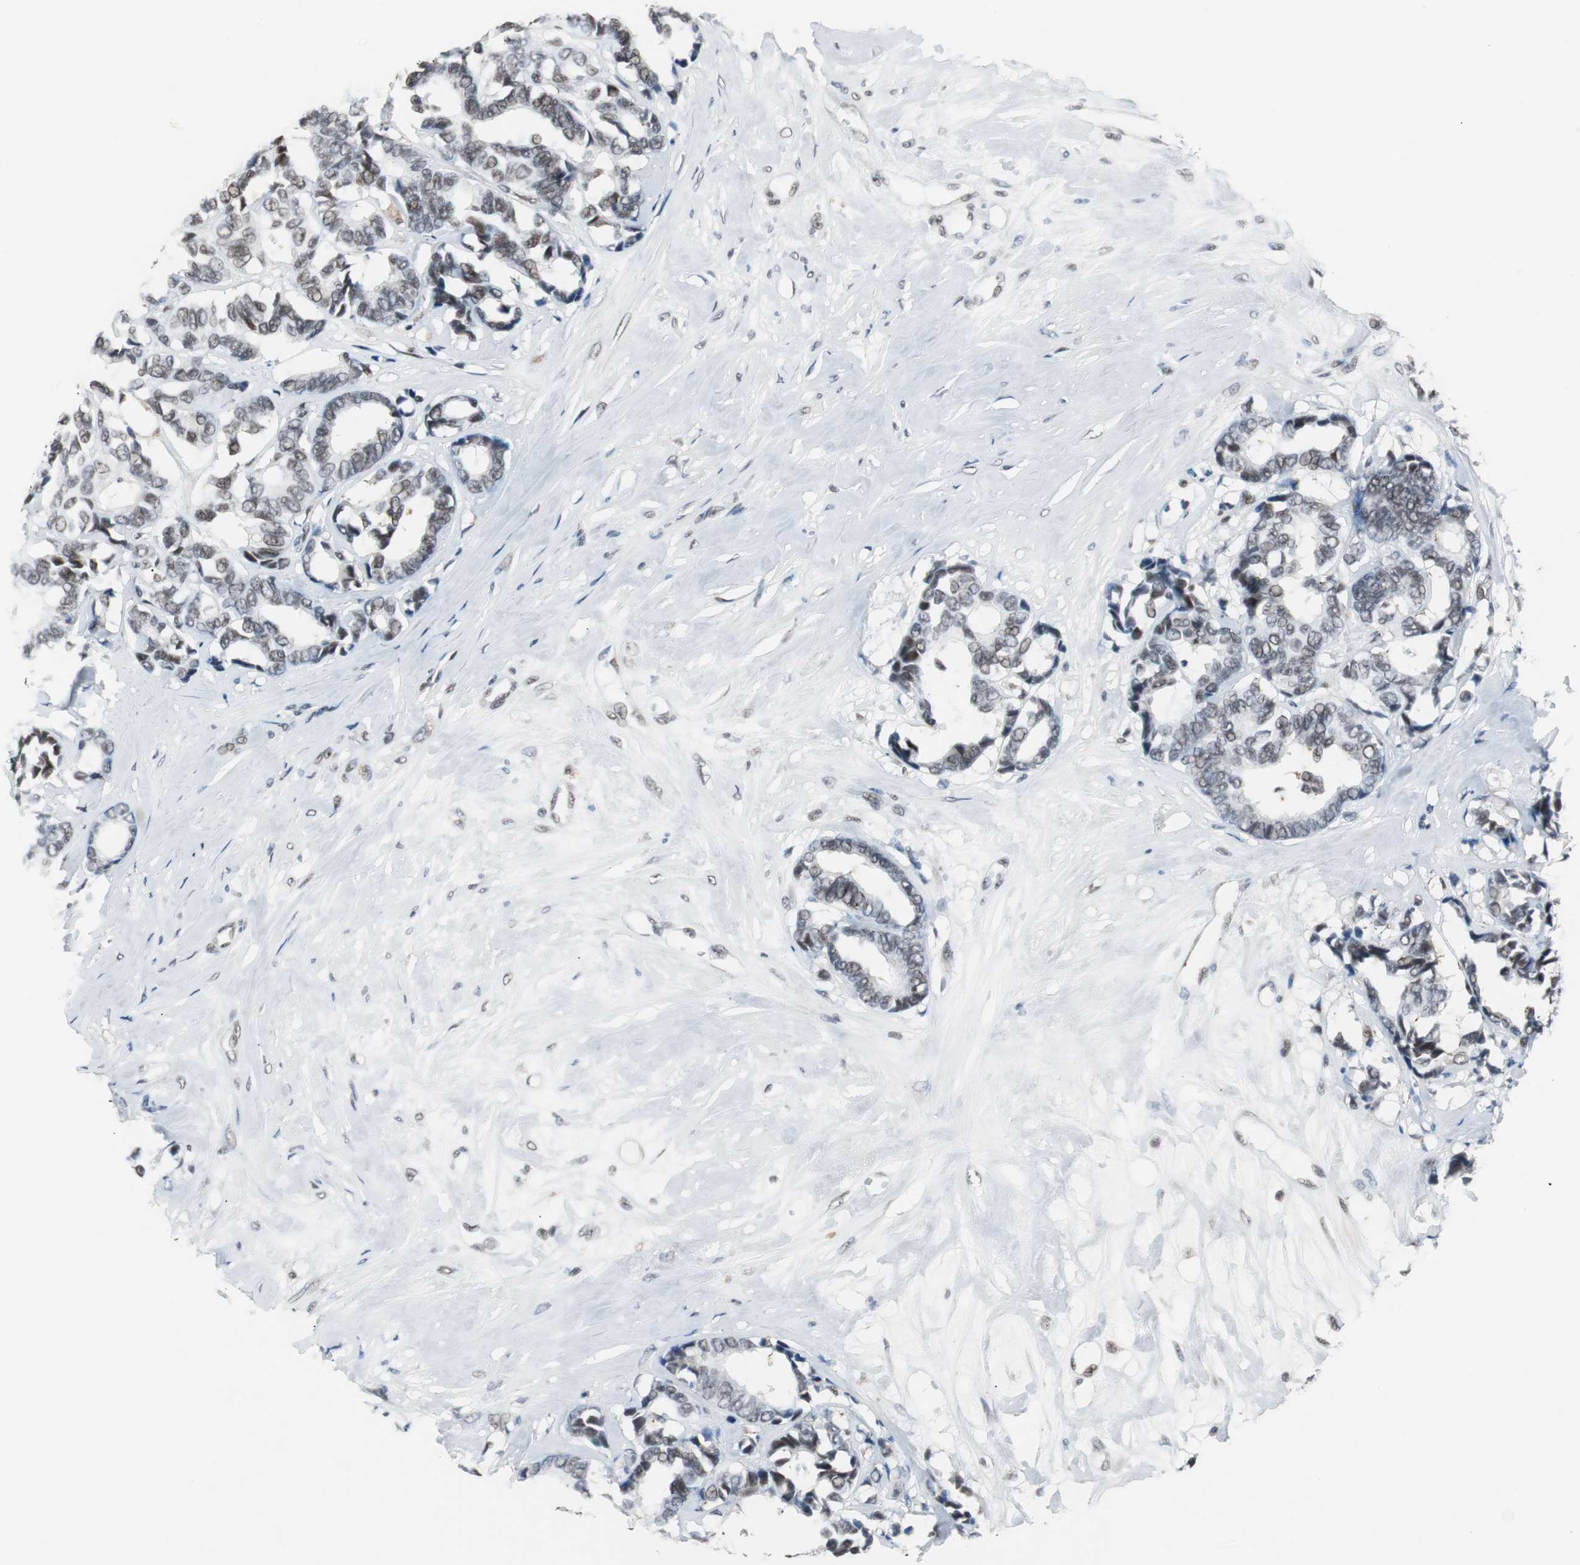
{"staining": {"intensity": "moderate", "quantity": "25%-75%", "location": "nuclear"}, "tissue": "breast cancer", "cell_type": "Tumor cells", "image_type": "cancer", "snomed": [{"axis": "morphology", "description": "Duct carcinoma"}, {"axis": "topography", "description": "Breast"}], "caption": "This histopathology image displays breast cancer (invasive ductal carcinoma) stained with immunohistochemistry to label a protein in brown. The nuclear of tumor cells show moderate positivity for the protein. Nuclei are counter-stained blue.", "gene": "TAF7", "patient": {"sex": "female", "age": 87}}